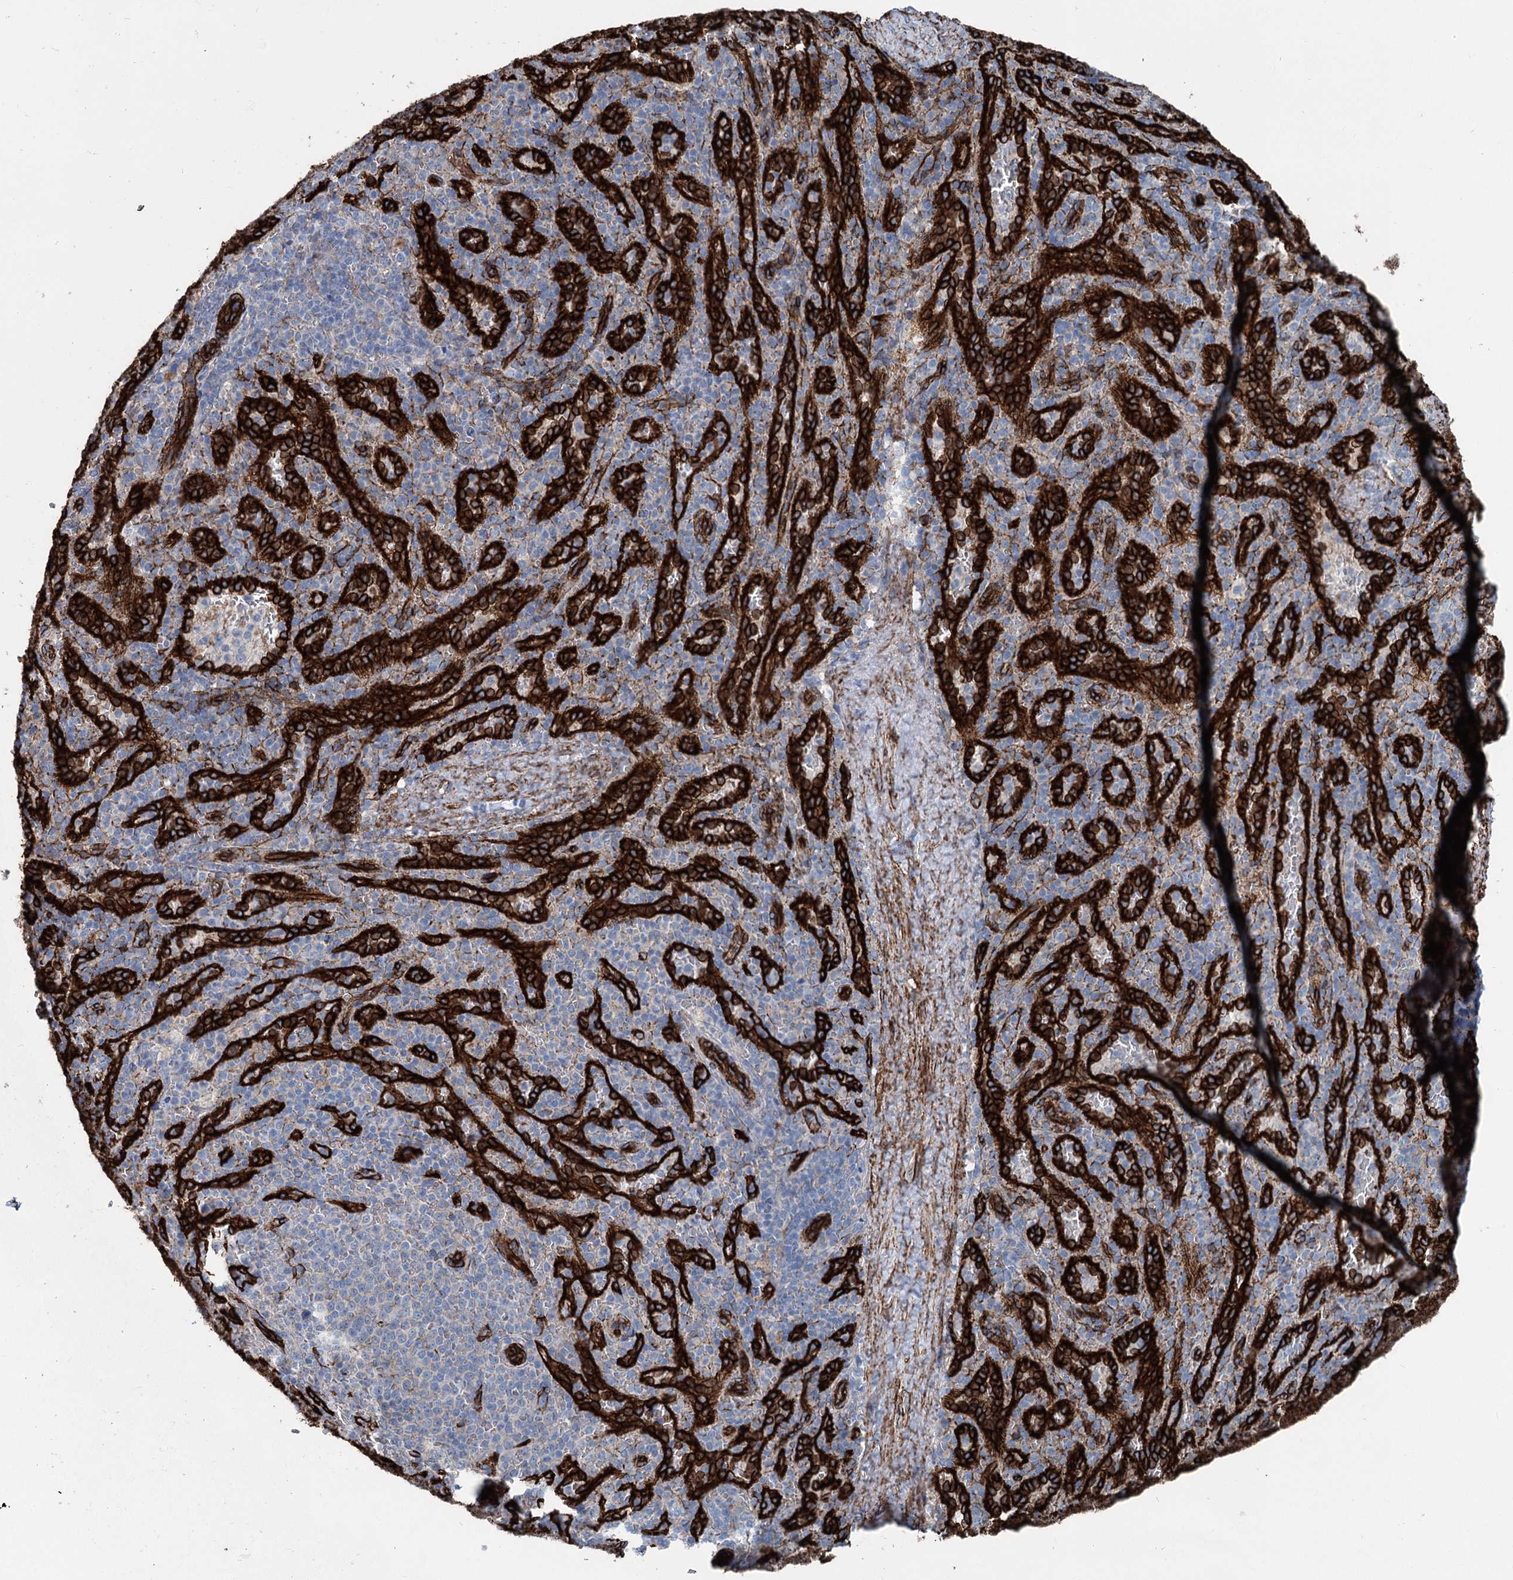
{"staining": {"intensity": "negative", "quantity": "none", "location": "none"}, "tissue": "spleen", "cell_type": "Cells in red pulp", "image_type": "normal", "snomed": [{"axis": "morphology", "description": "Normal tissue, NOS"}, {"axis": "topography", "description": "Spleen"}], "caption": "DAB immunohistochemical staining of unremarkable spleen displays no significant staining in cells in red pulp.", "gene": "IQSEC1", "patient": {"sex": "female", "age": 21}}